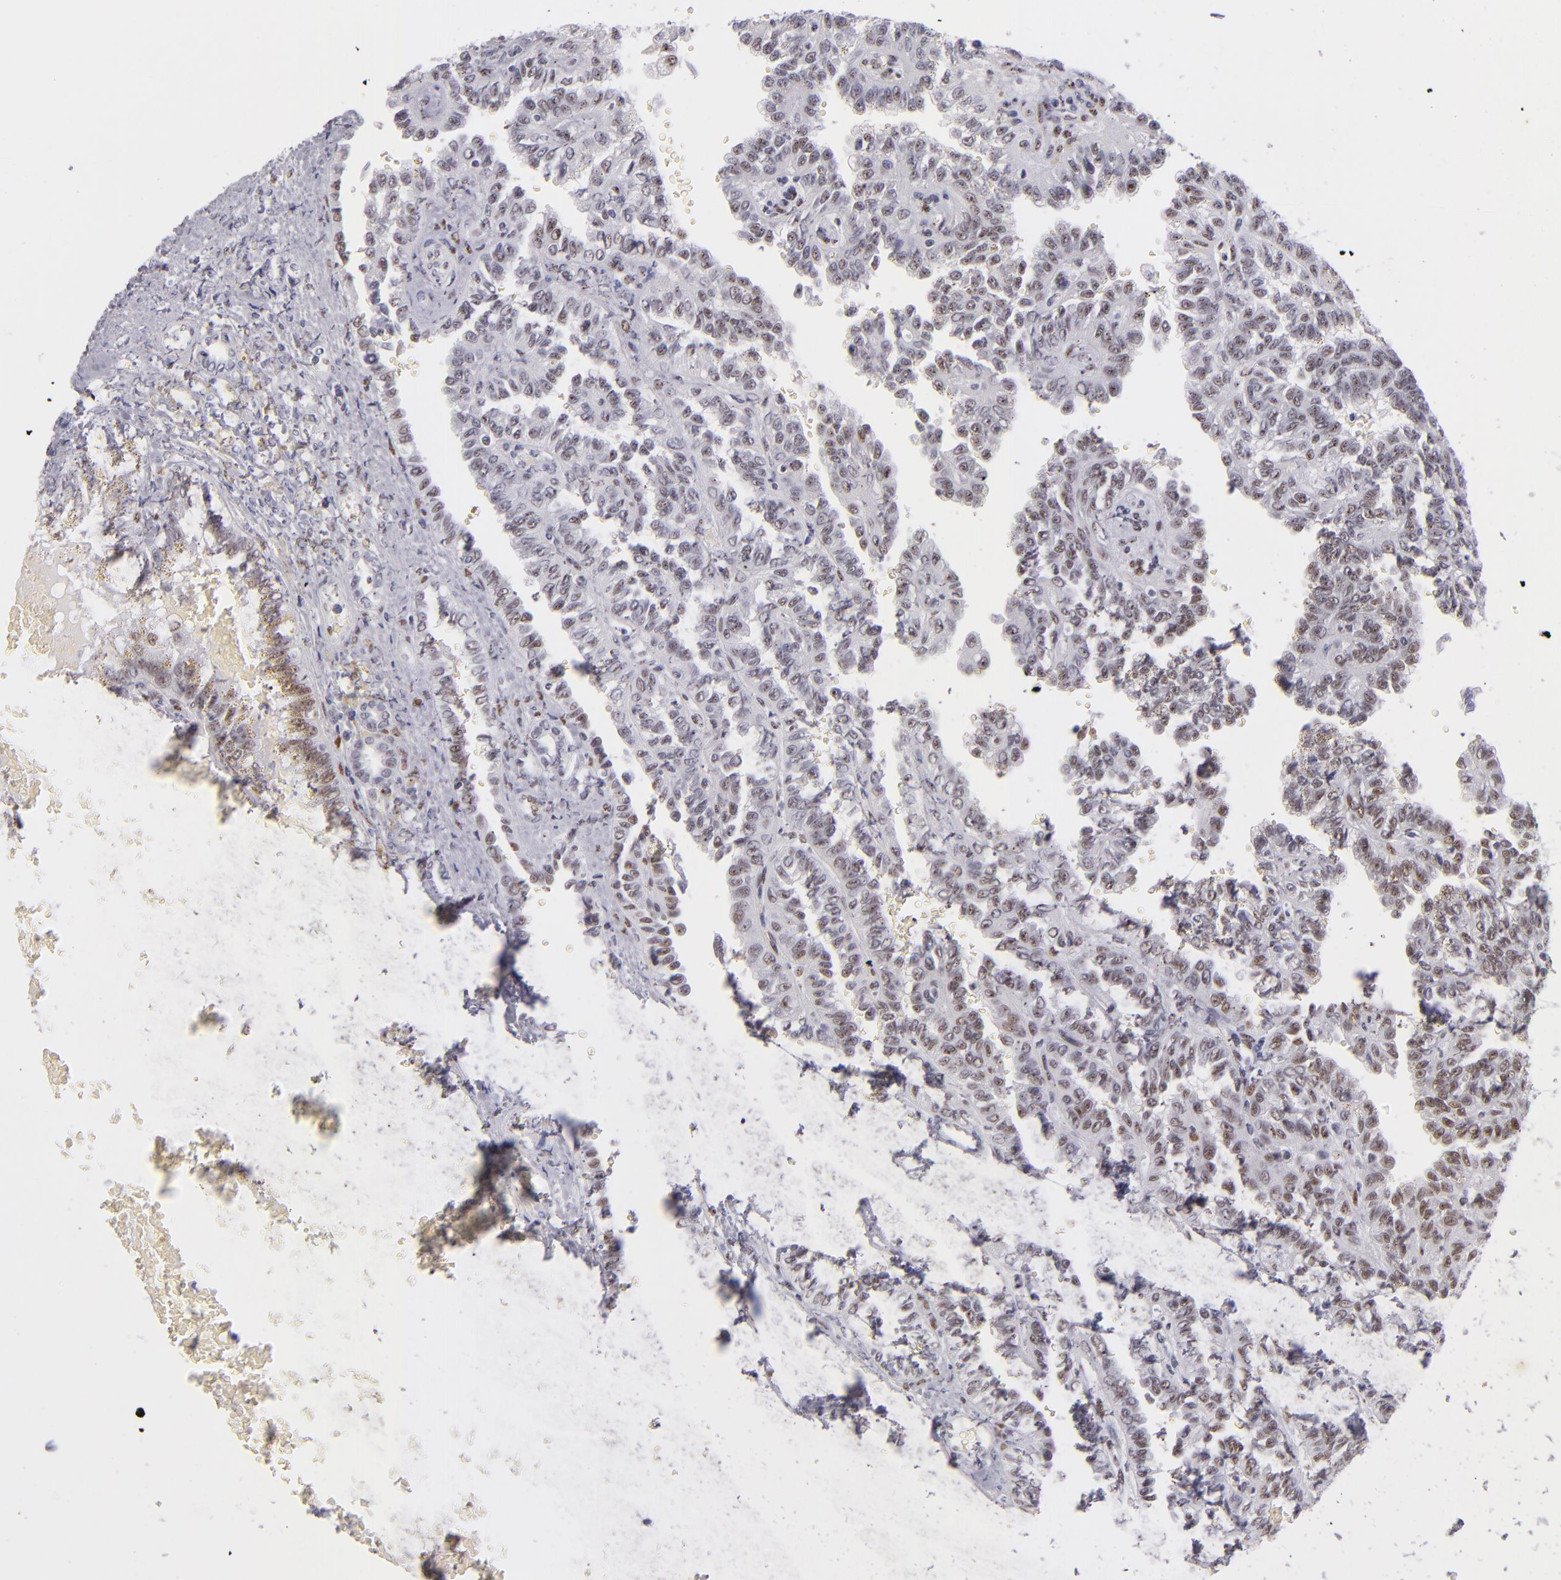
{"staining": {"intensity": "weak", "quantity": "25%-75%", "location": "nuclear"}, "tissue": "renal cancer", "cell_type": "Tumor cells", "image_type": "cancer", "snomed": [{"axis": "morphology", "description": "Inflammation, NOS"}, {"axis": "morphology", "description": "Adenocarcinoma, NOS"}, {"axis": "topography", "description": "Kidney"}], "caption": "Tumor cells demonstrate weak nuclear positivity in about 25%-75% of cells in adenocarcinoma (renal).", "gene": "TOP3A", "patient": {"sex": "male", "age": 68}}